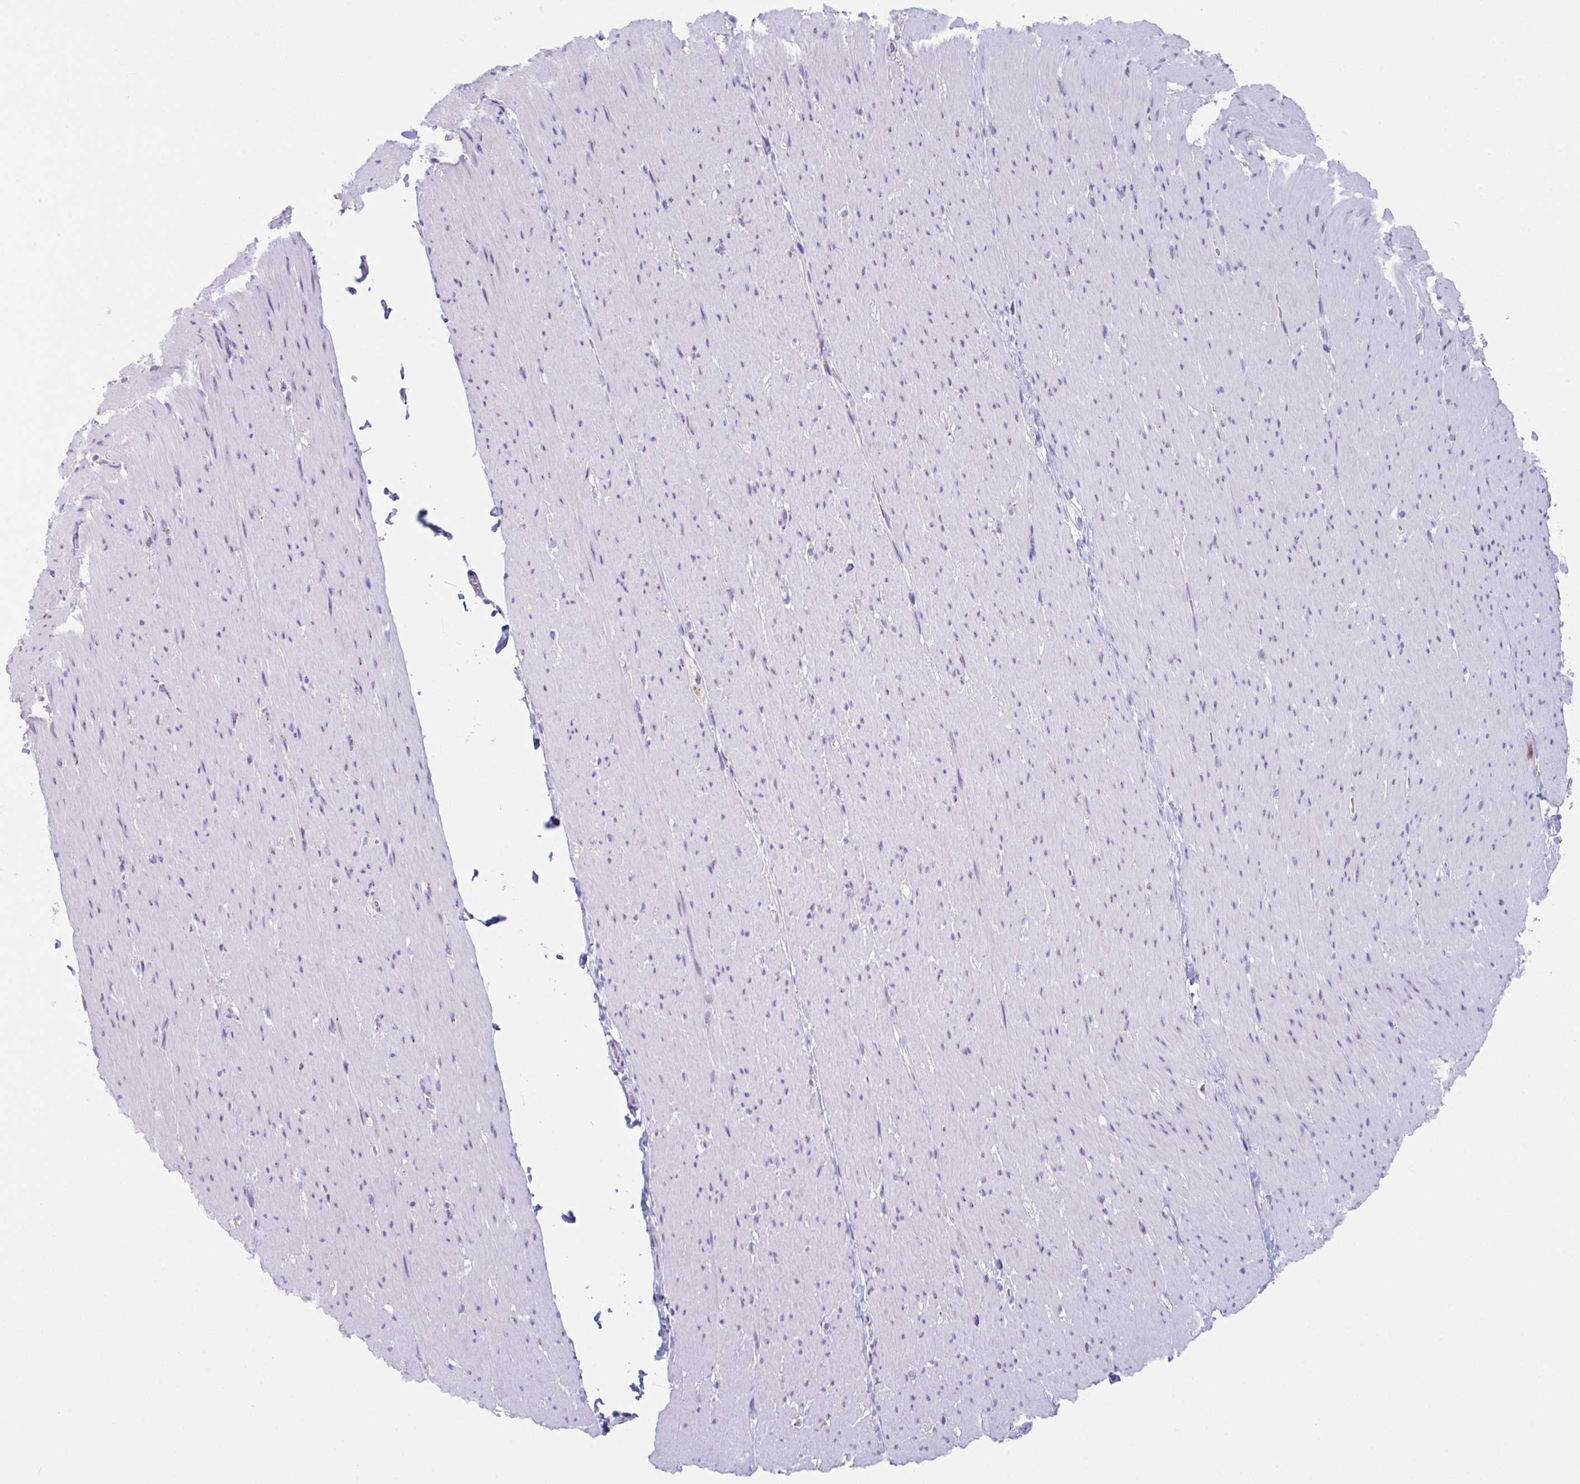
{"staining": {"intensity": "negative", "quantity": "none", "location": "none"}, "tissue": "smooth muscle", "cell_type": "Smooth muscle cells", "image_type": "normal", "snomed": [{"axis": "morphology", "description": "Normal tissue, NOS"}, {"axis": "topography", "description": "Smooth muscle"}, {"axis": "topography", "description": "Rectum"}], "caption": "Immunohistochemistry (IHC) micrograph of benign smooth muscle: human smooth muscle stained with DAB (3,3'-diaminobenzidine) exhibits no significant protein staining in smooth muscle cells.", "gene": "SCLY", "patient": {"sex": "male", "age": 53}}